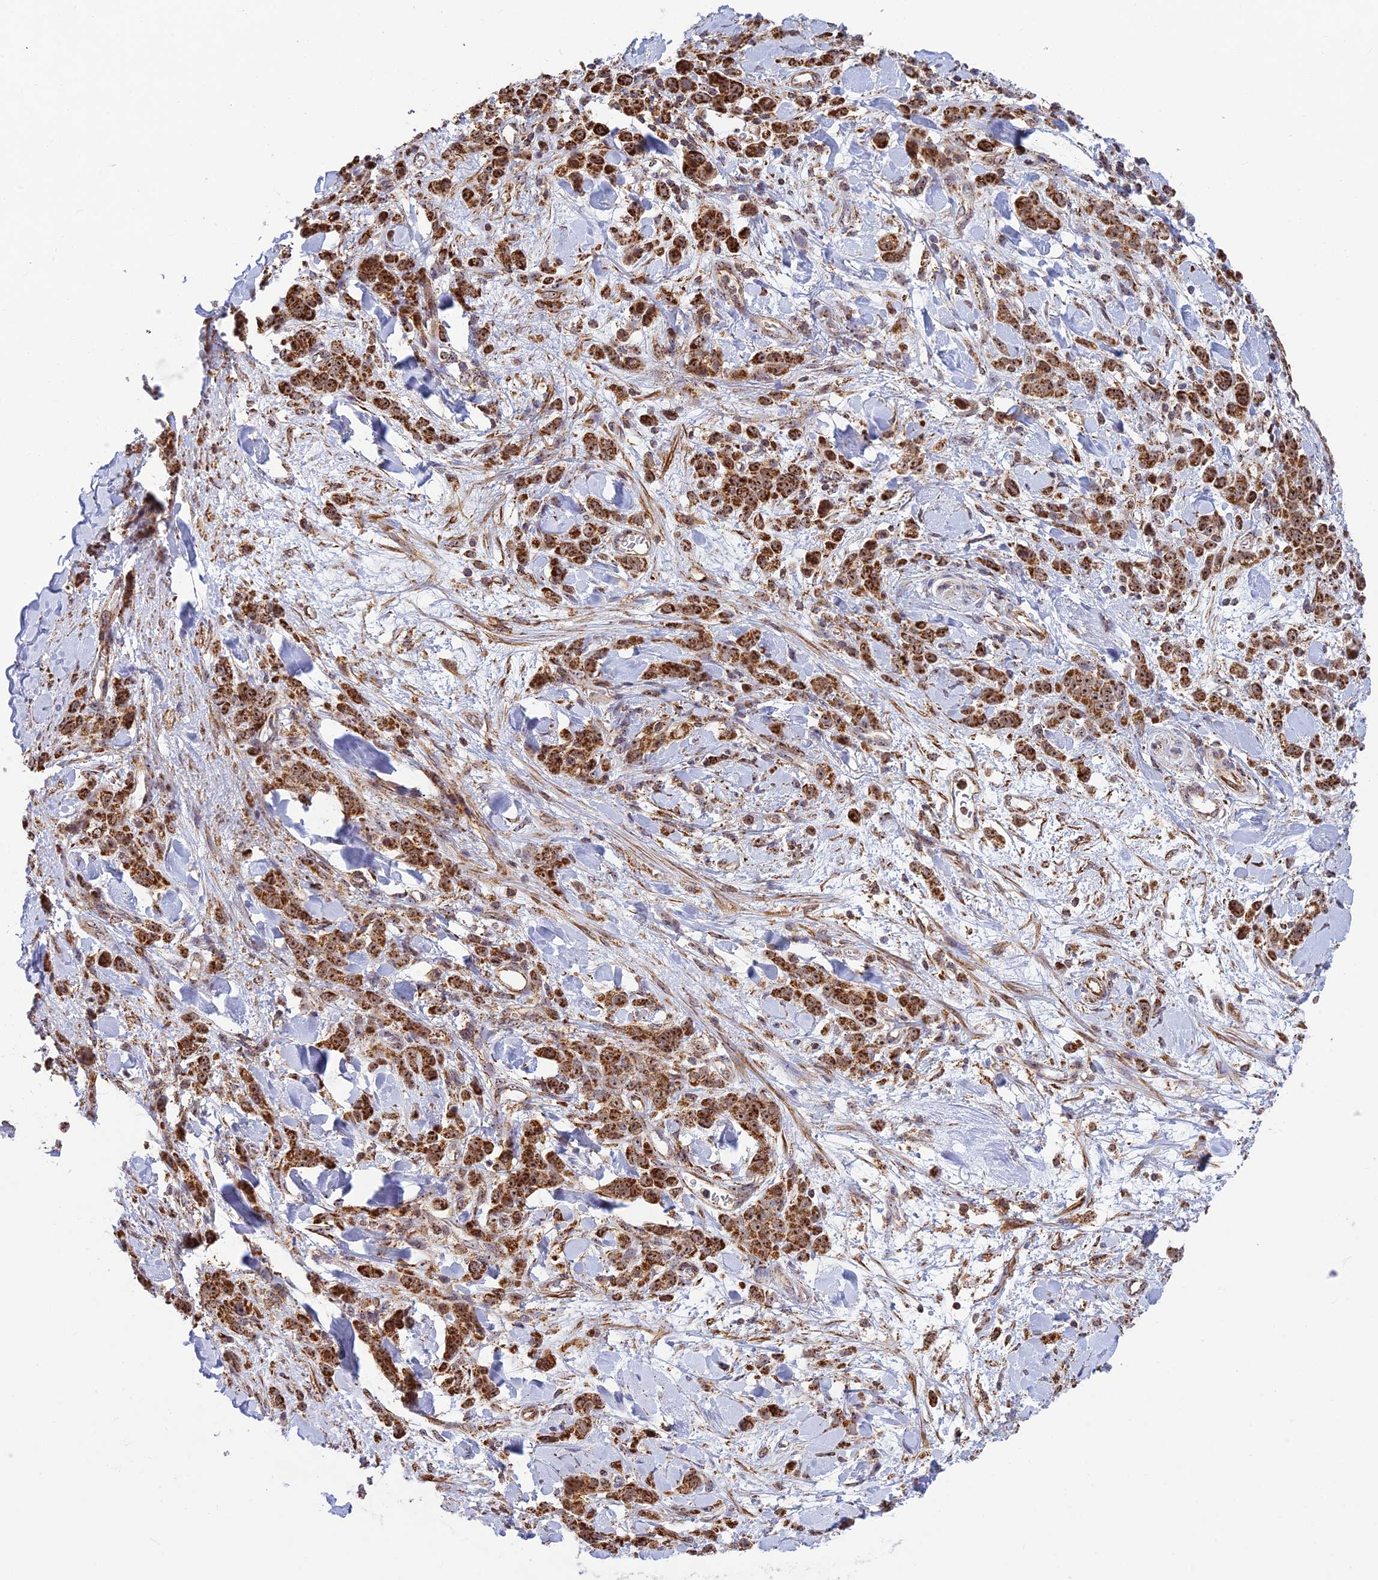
{"staining": {"intensity": "strong", "quantity": ">75%", "location": "cytoplasmic/membranous,nuclear"}, "tissue": "stomach cancer", "cell_type": "Tumor cells", "image_type": "cancer", "snomed": [{"axis": "morphology", "description": "Normal tissue, NOS"}, {"axis": "morphology", "description": "Adenocarcinoma, NOS"}, {"axis": "topography", "description": "Stomach"}], "caption": "Stomach adenocarcinoma was stained to show a protein in brown. There is high levels of strong cytoplasmic/membranous and nuclear positivity in approximately >75% of tumor cells. Using DAB (3,3'-diaminobenzidine) (brown) and hematoxylin (blue) stains, captured at high magnification using brightfield microscopy.", "gene": "POLR1G", "patient": {"sex": "male", "age": 82}}